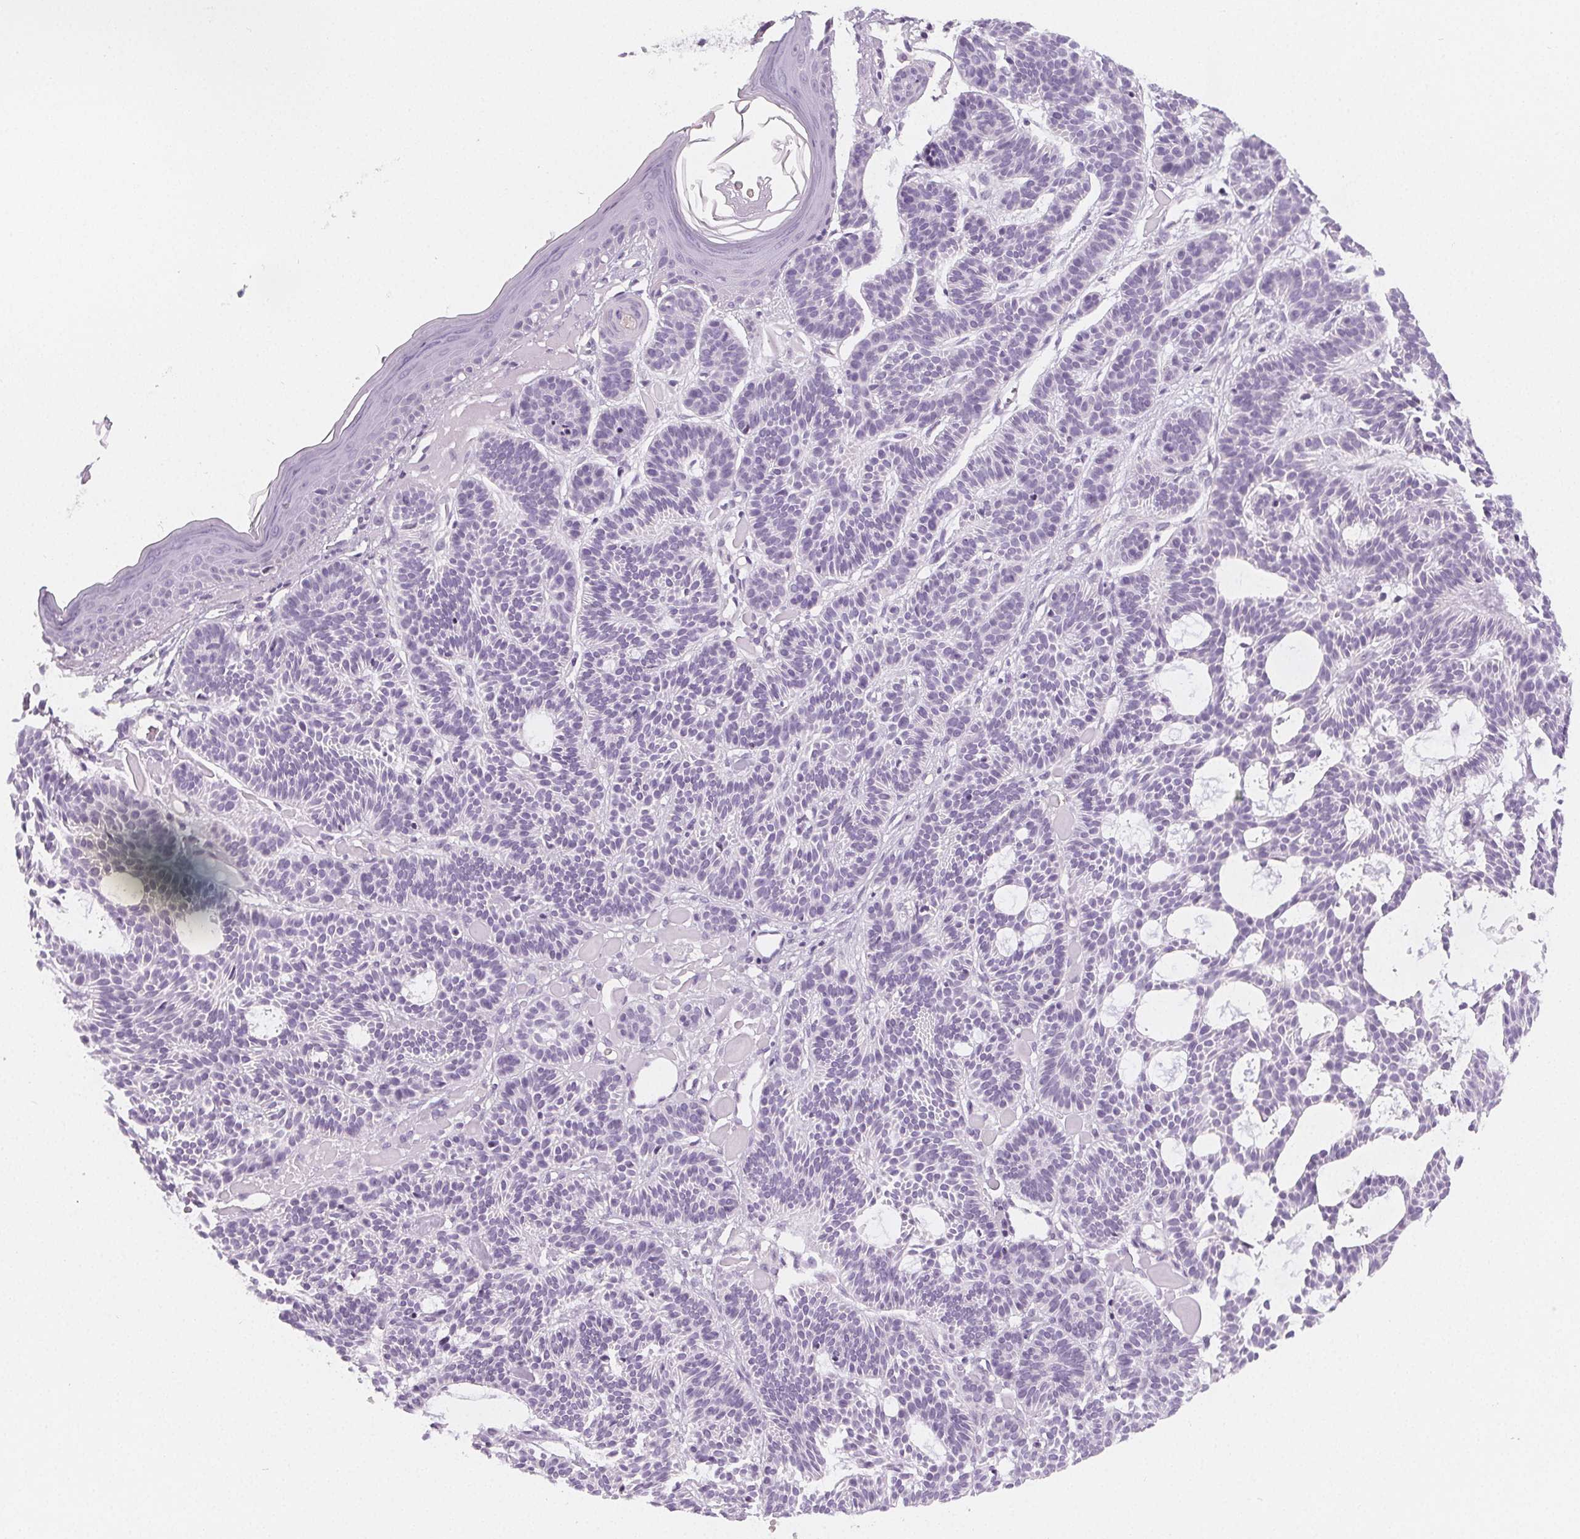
{"staining": {"intensity": "negative", "quantity": "none", "location": "none"}, "tissue": "skin cancer", "cell_type": "Tumor cells", "image_type": "cancer", "snomed": [{"axis": "morphology", "description": "Basal cell carcinoma"}, {"axis": "topography", "description": "Skin"}], "caption": "This is an IHC image of human skin cancer (basal cell carcinoma). There is no staining in tumor cells.", "gene": "SLC5A12", "patient": {"sex": "male", "age": 85}}